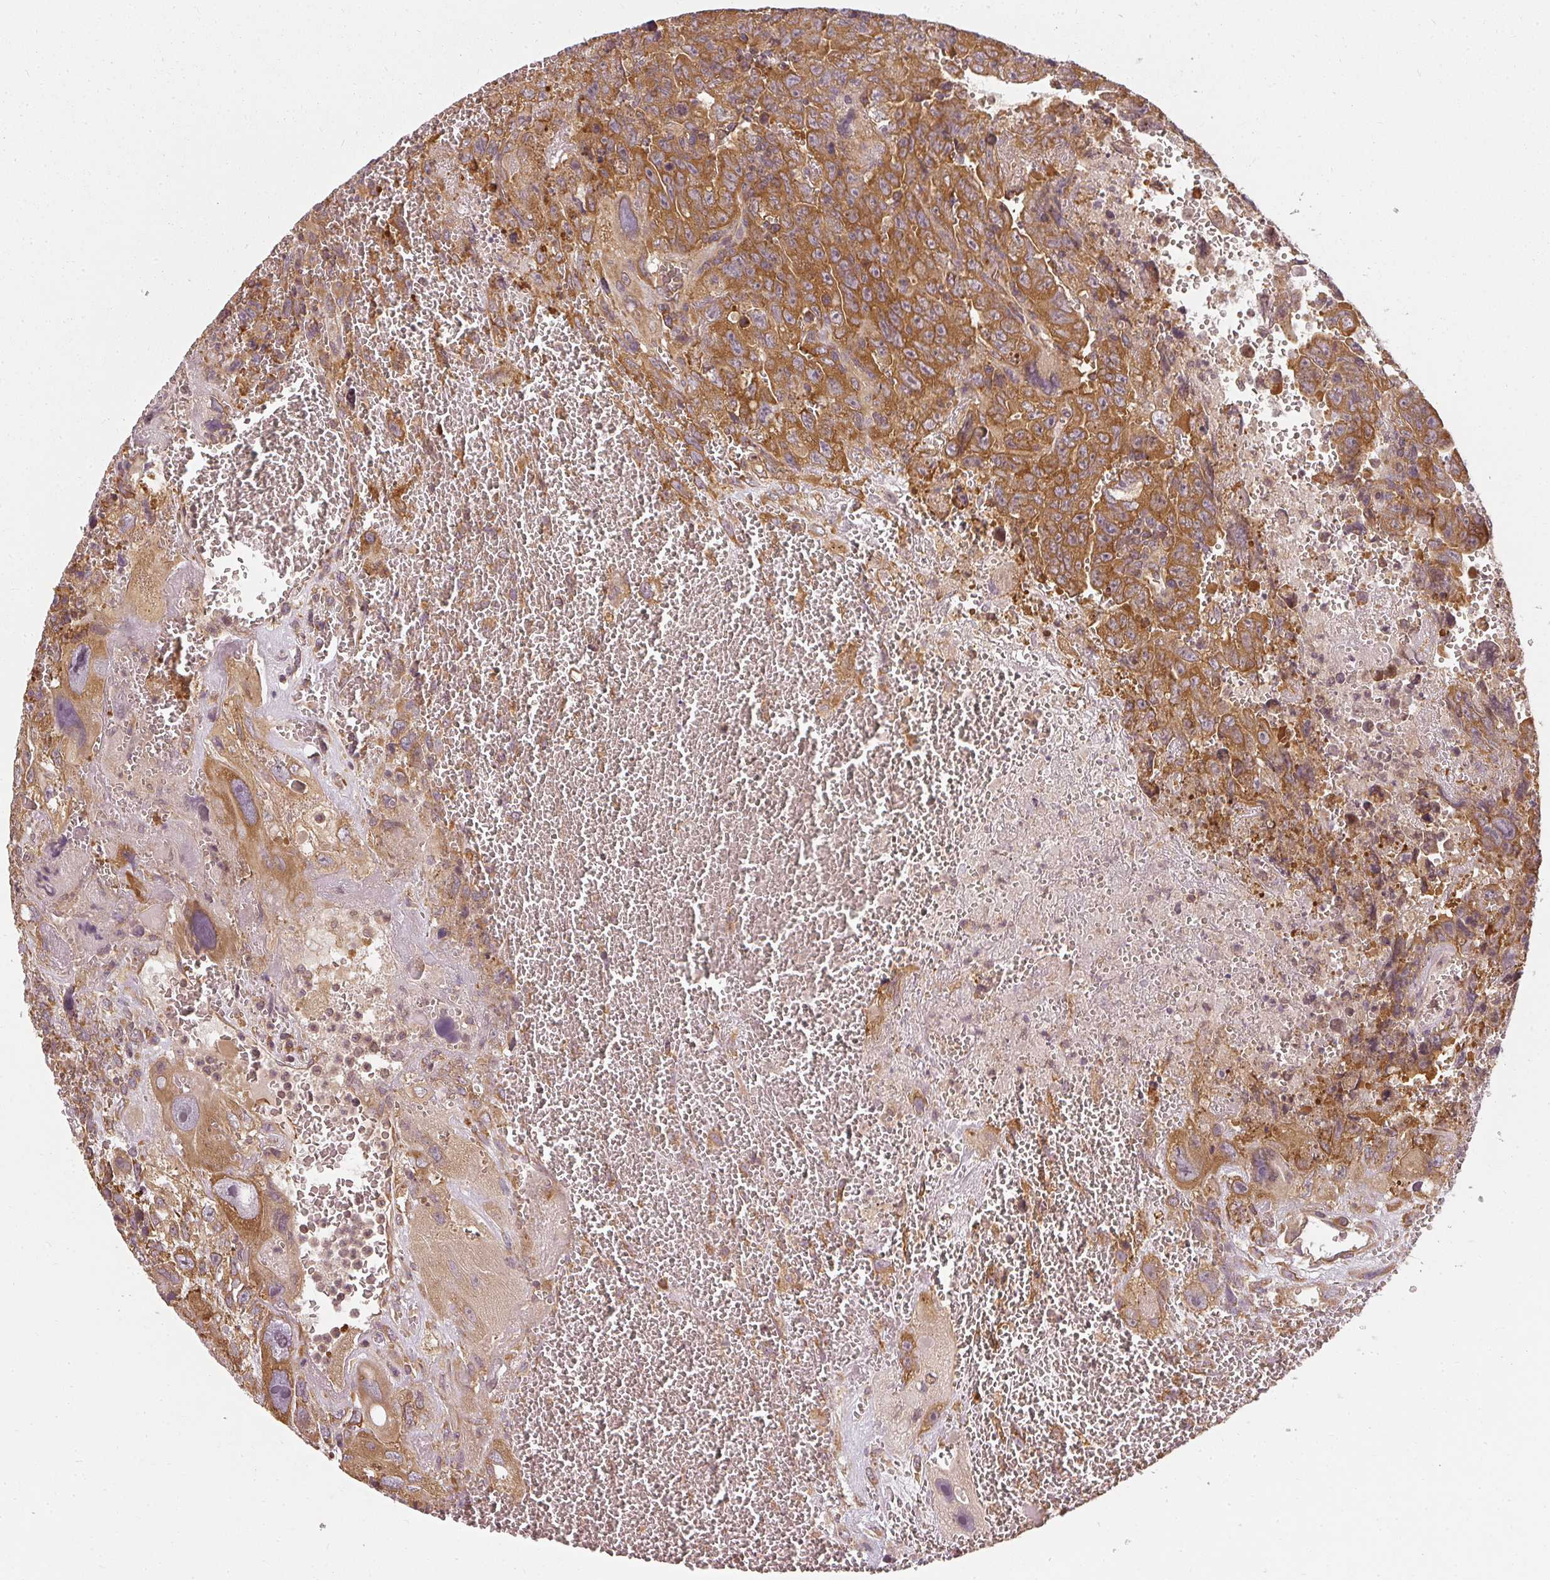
{"staining": {"intensity": "strong", "quantity": ">75%", "location": "cytoplasmic/membranous"}, "tissue": "testis cancer", "cell_type": "Tumor cells", "image_type": "cancer", "snomed": [{"axis": "morphology", "description": "Carcinoma, Embryonal, NOS"}, {"axis": "topography", "description": "Testis"}], "caption": "A brown stain labels strong cytoplasmic/membranous positivity of a protein in human embryonal carcinoma (testis) tumor cells.", "gene": "RPL24", "patient": {"sex": "male", "age": 28}}